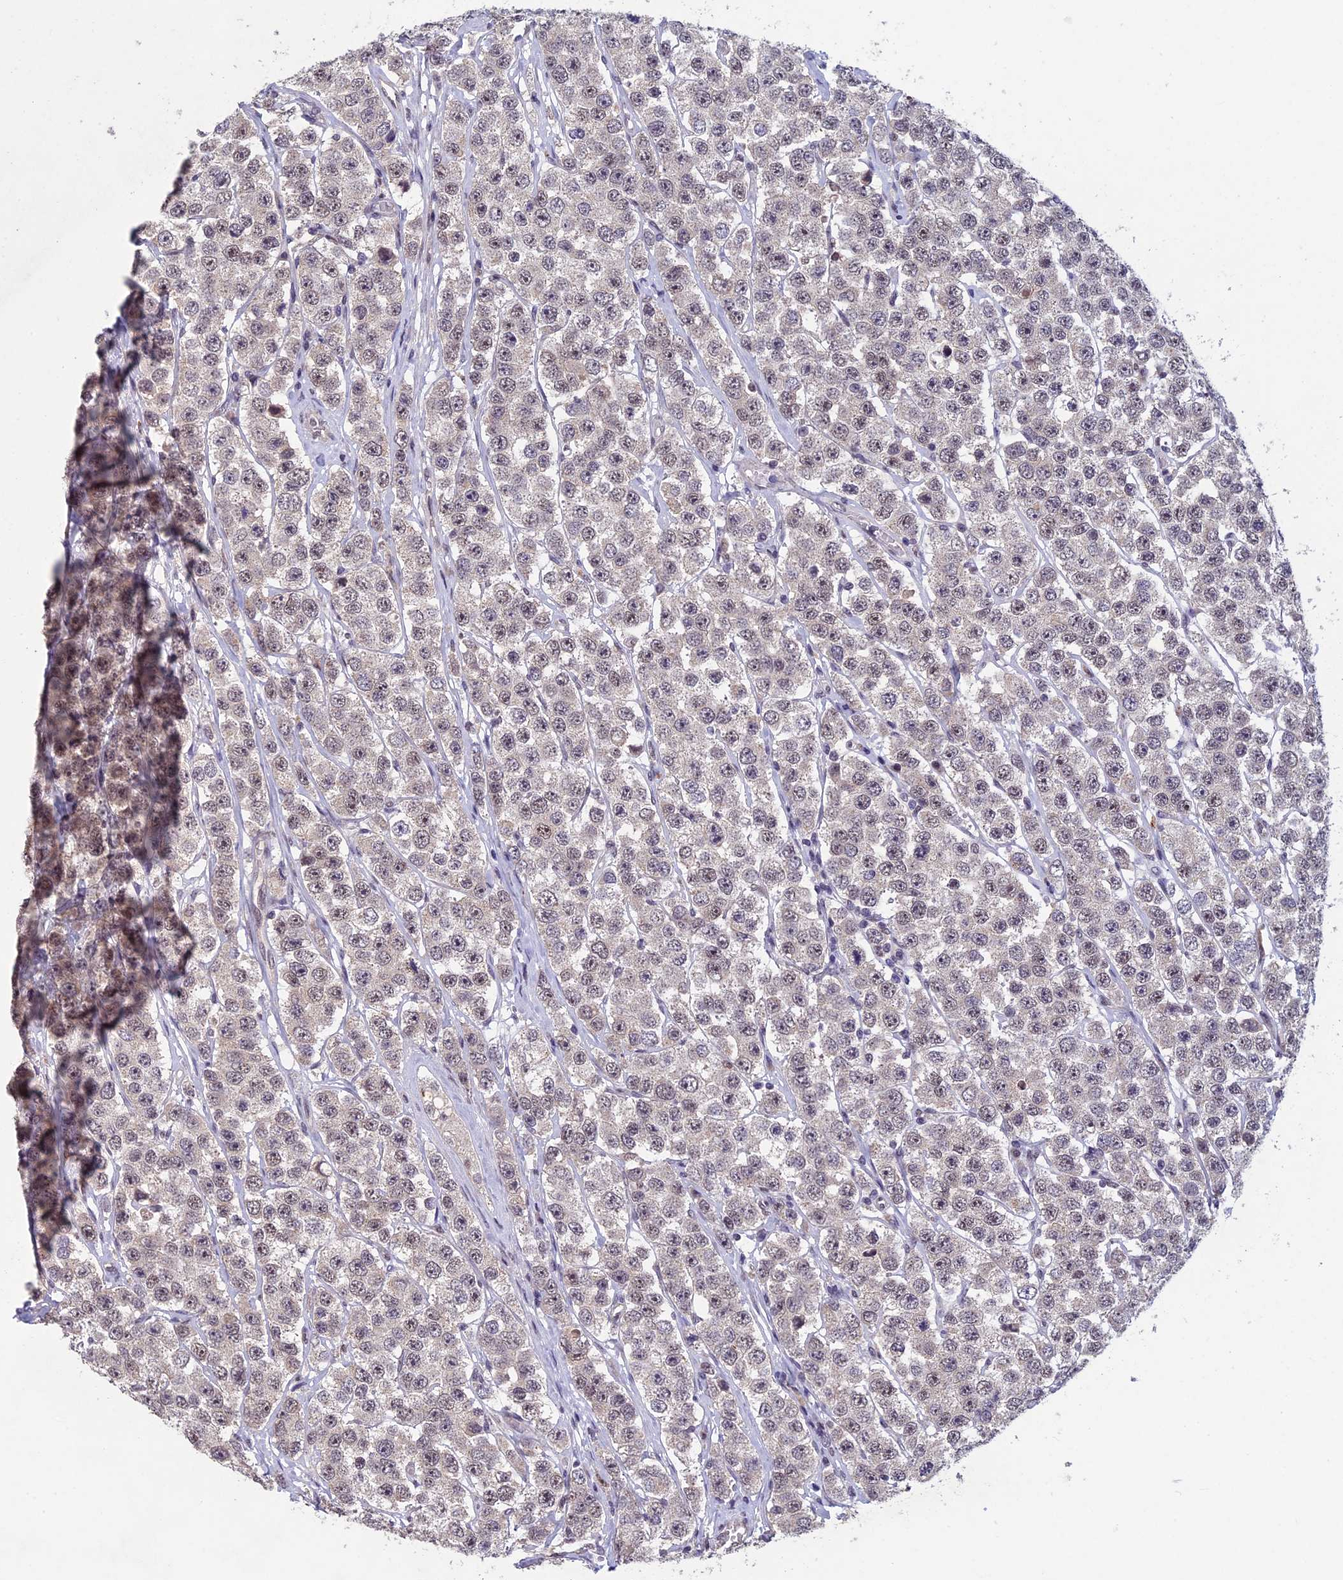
{"staining": {"intensity": "weak", "quantity": "<25%", "location": "nuclear"}, "tissue": "testis cancer", "cell_type": "Tumor cells", "image_type": "cancer", "snomed": [{"axis": "morphology", "description": "Seminoma, NOS"}, {"axis": "topography", "description": "Testis"}], "caption": "Tumor cells are negative for protein expression in human seminoma (testis).", "gene": "RNF40", "patient": {"sex": "male", "age": 28}}